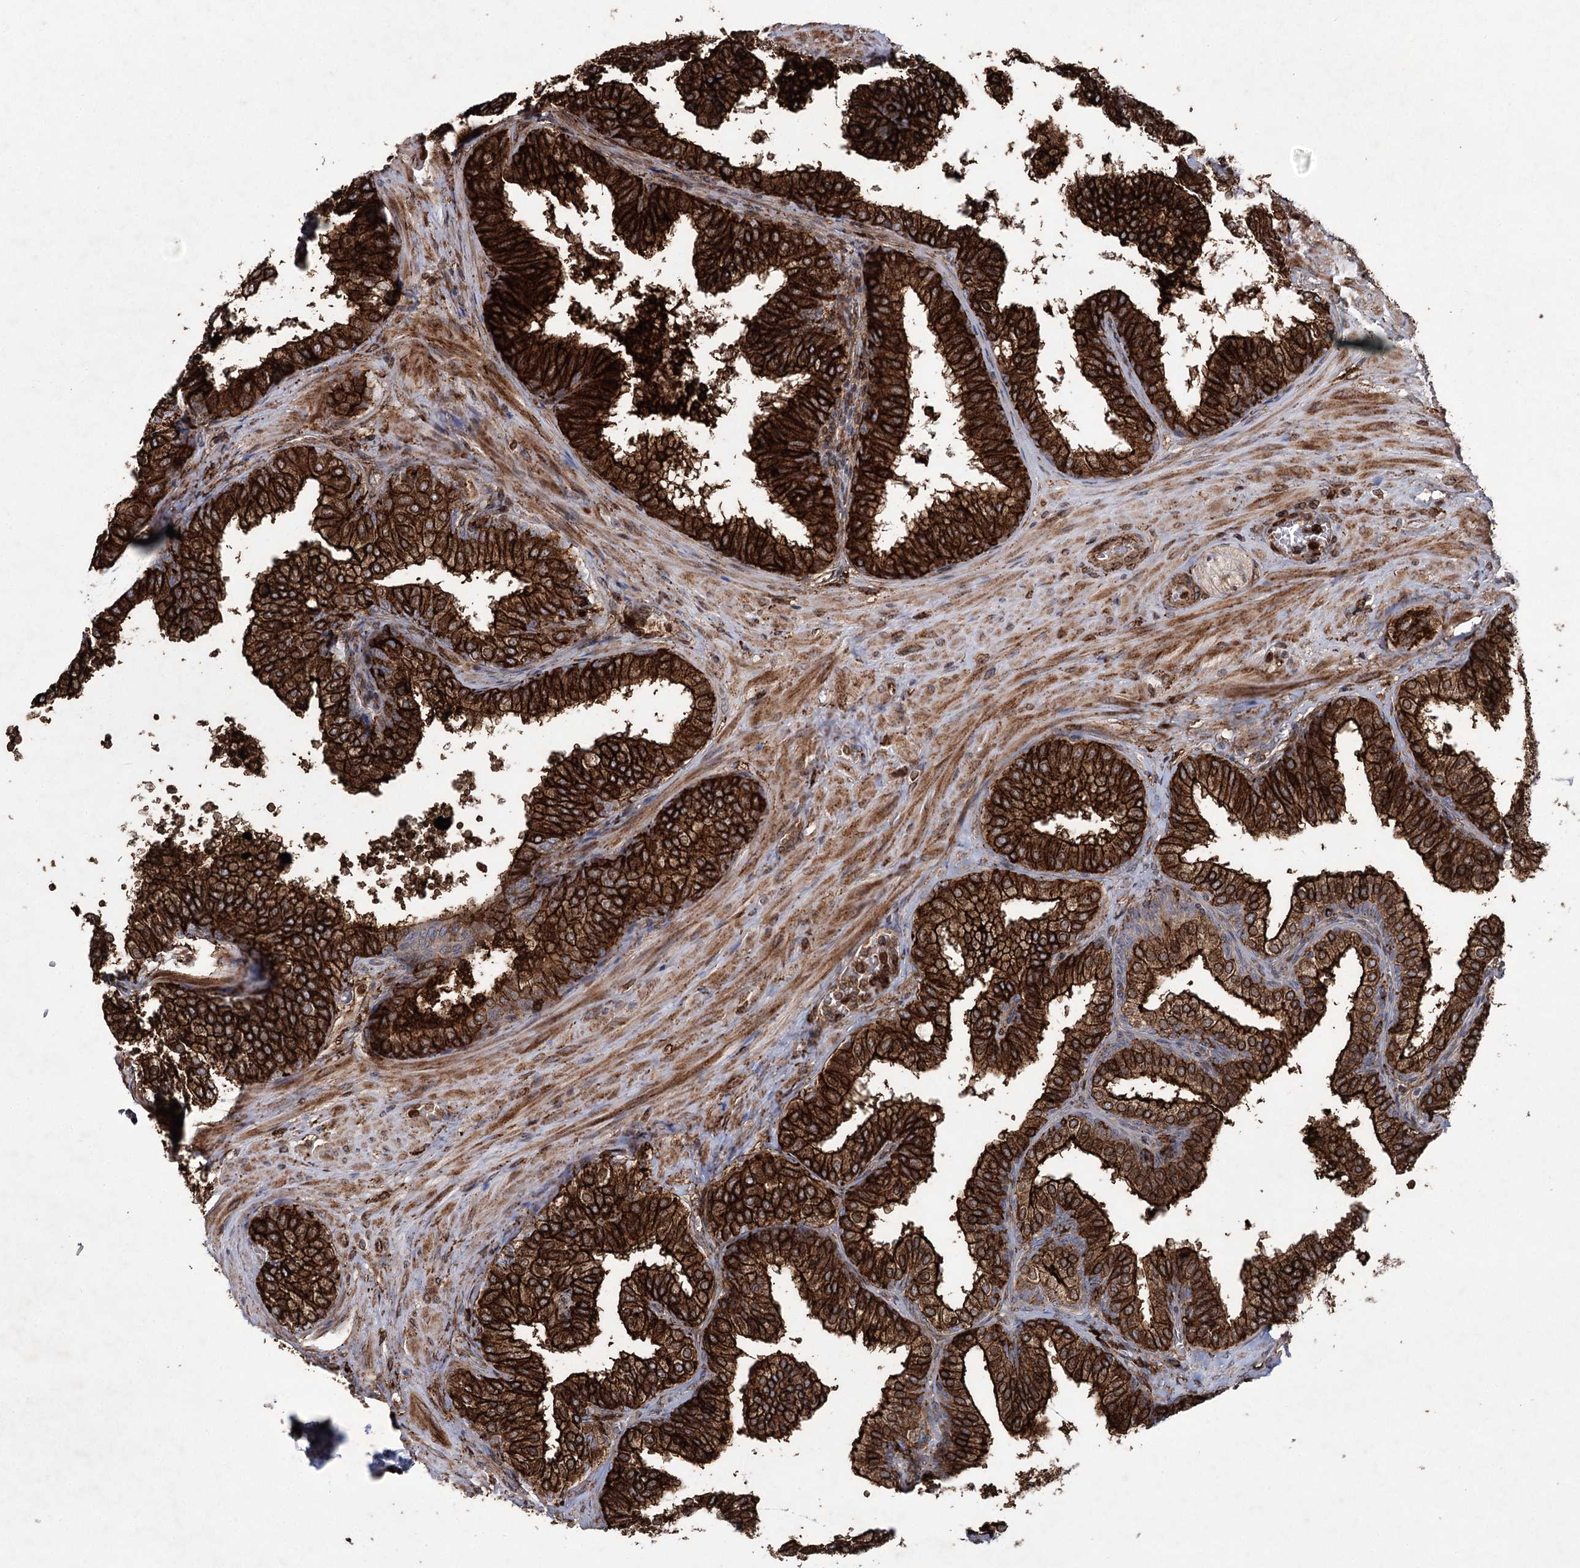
{"staining": {"intensity": "strong", "quantity": ">75%", "location": "cytoplasmic/membranous"}, "tissue": "prostate", "cell_type": "Glandular cells", "image_type": "normal", "snomed": [{"axis": "morphology", "description": "Normal tissue, NOS"}, {"axis": "topography", "description": "Prostate"}], "caption": "Immunohistochemistry (IHC) of normal prostate reveals high levels of strong cytoplasmic/membranous expression in about >75% of glandular cells.", "gene": "DCUN1D4", "patient": {"sex": "male", "age": 60}}